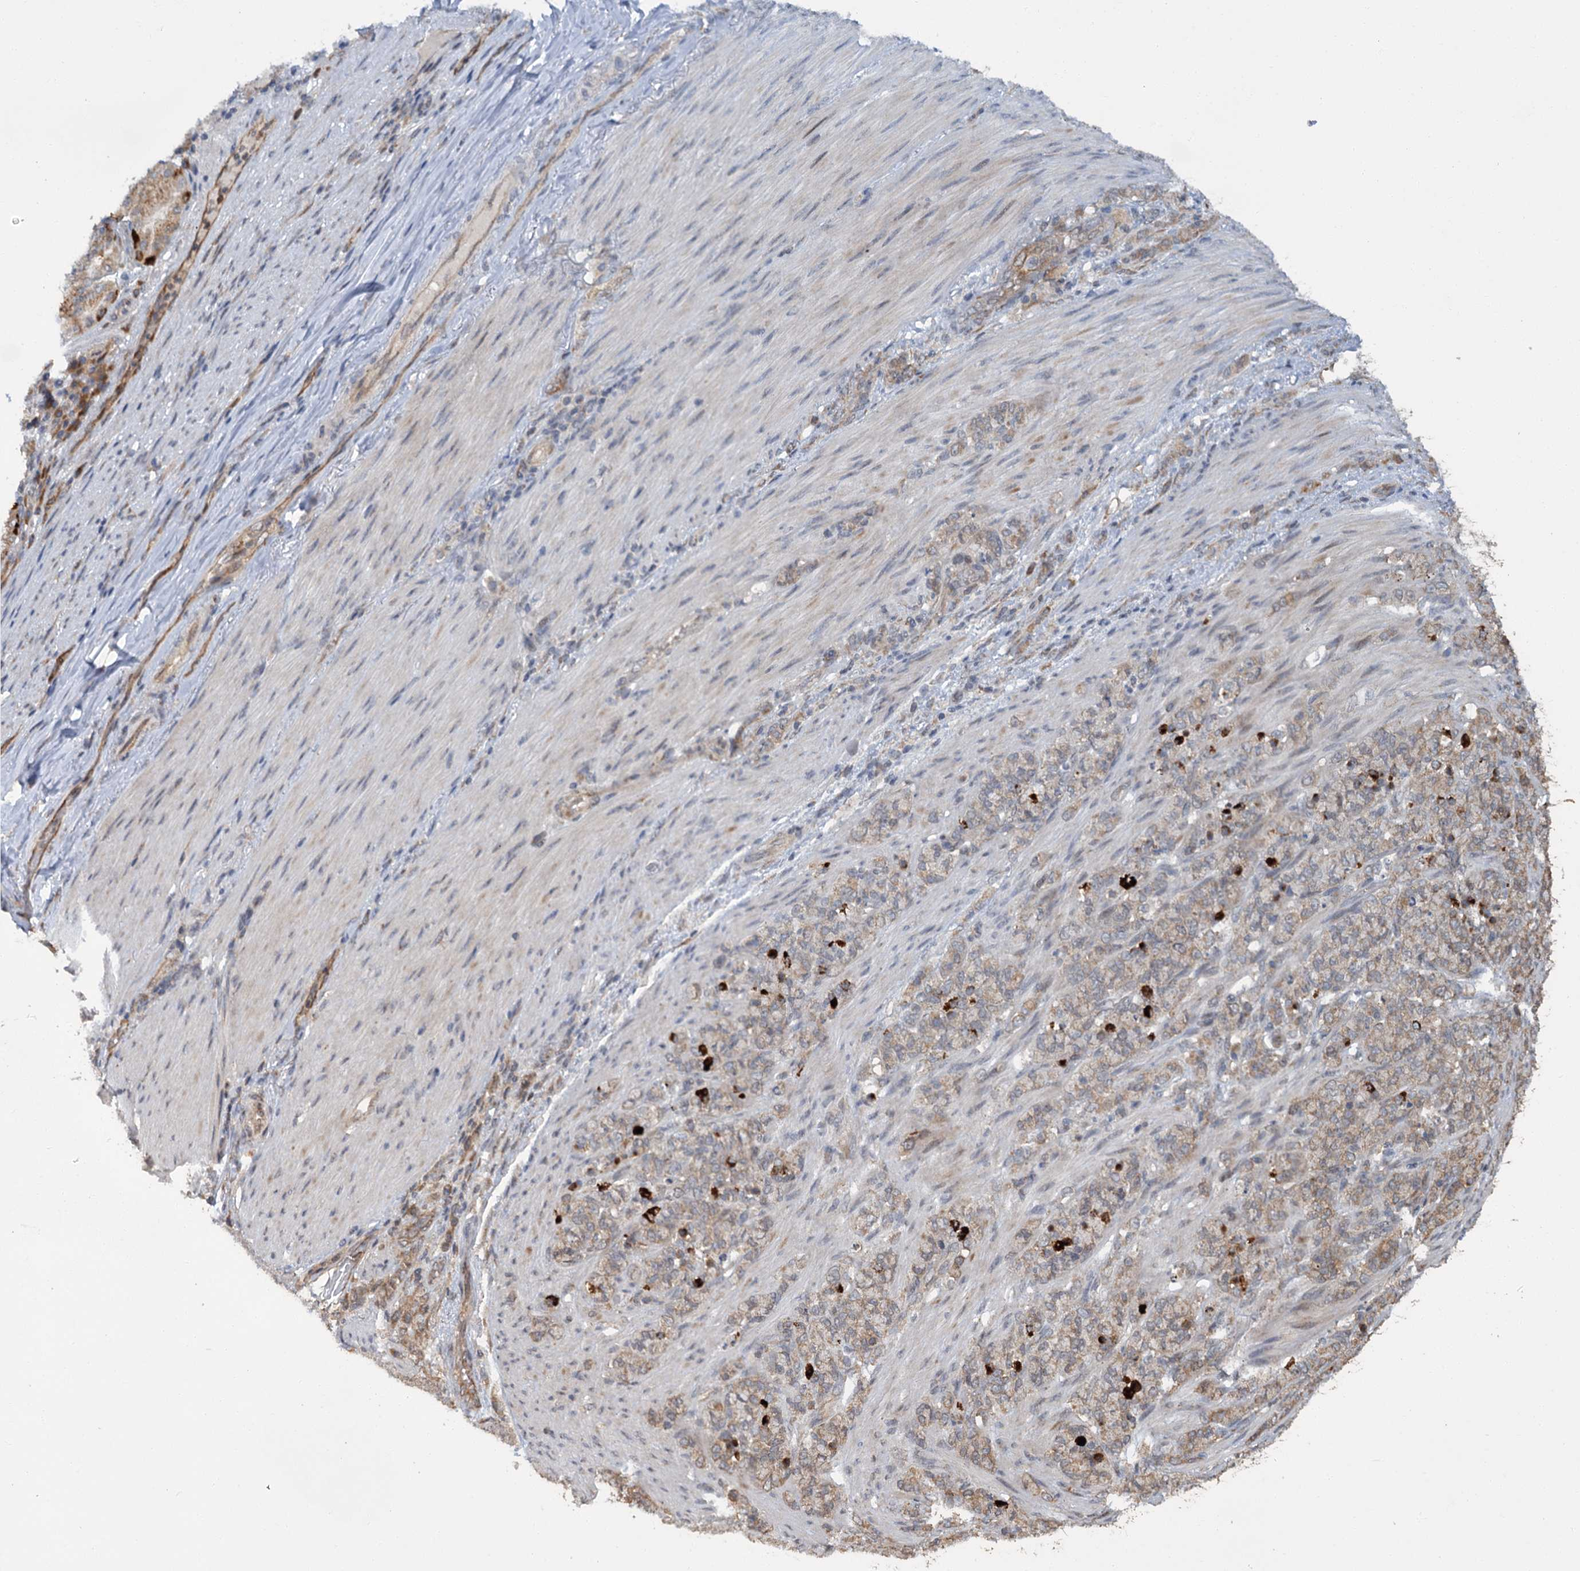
{"staining": {"intensity": "weak", "quantity": ">75%", "location": "cytoplasmic/membranous"}, "tissue": "stomach cancer", "cell_type": "Tumor cells", "image_type": "cancer", "snomed": [{"axis": "morphology", "description": "Adenocarcinoma, NOS"}, {"axis": "topography", "description": "Stomach"}], "caption": "DAB immunohistochemical staining of human stomach adenocarcinoma shows weak cytoplasmic/membranous protein staining in approximately >75% of tumor cells.", "gene": "KANSL2", "patient": {"sex": "female", "age": 79}}